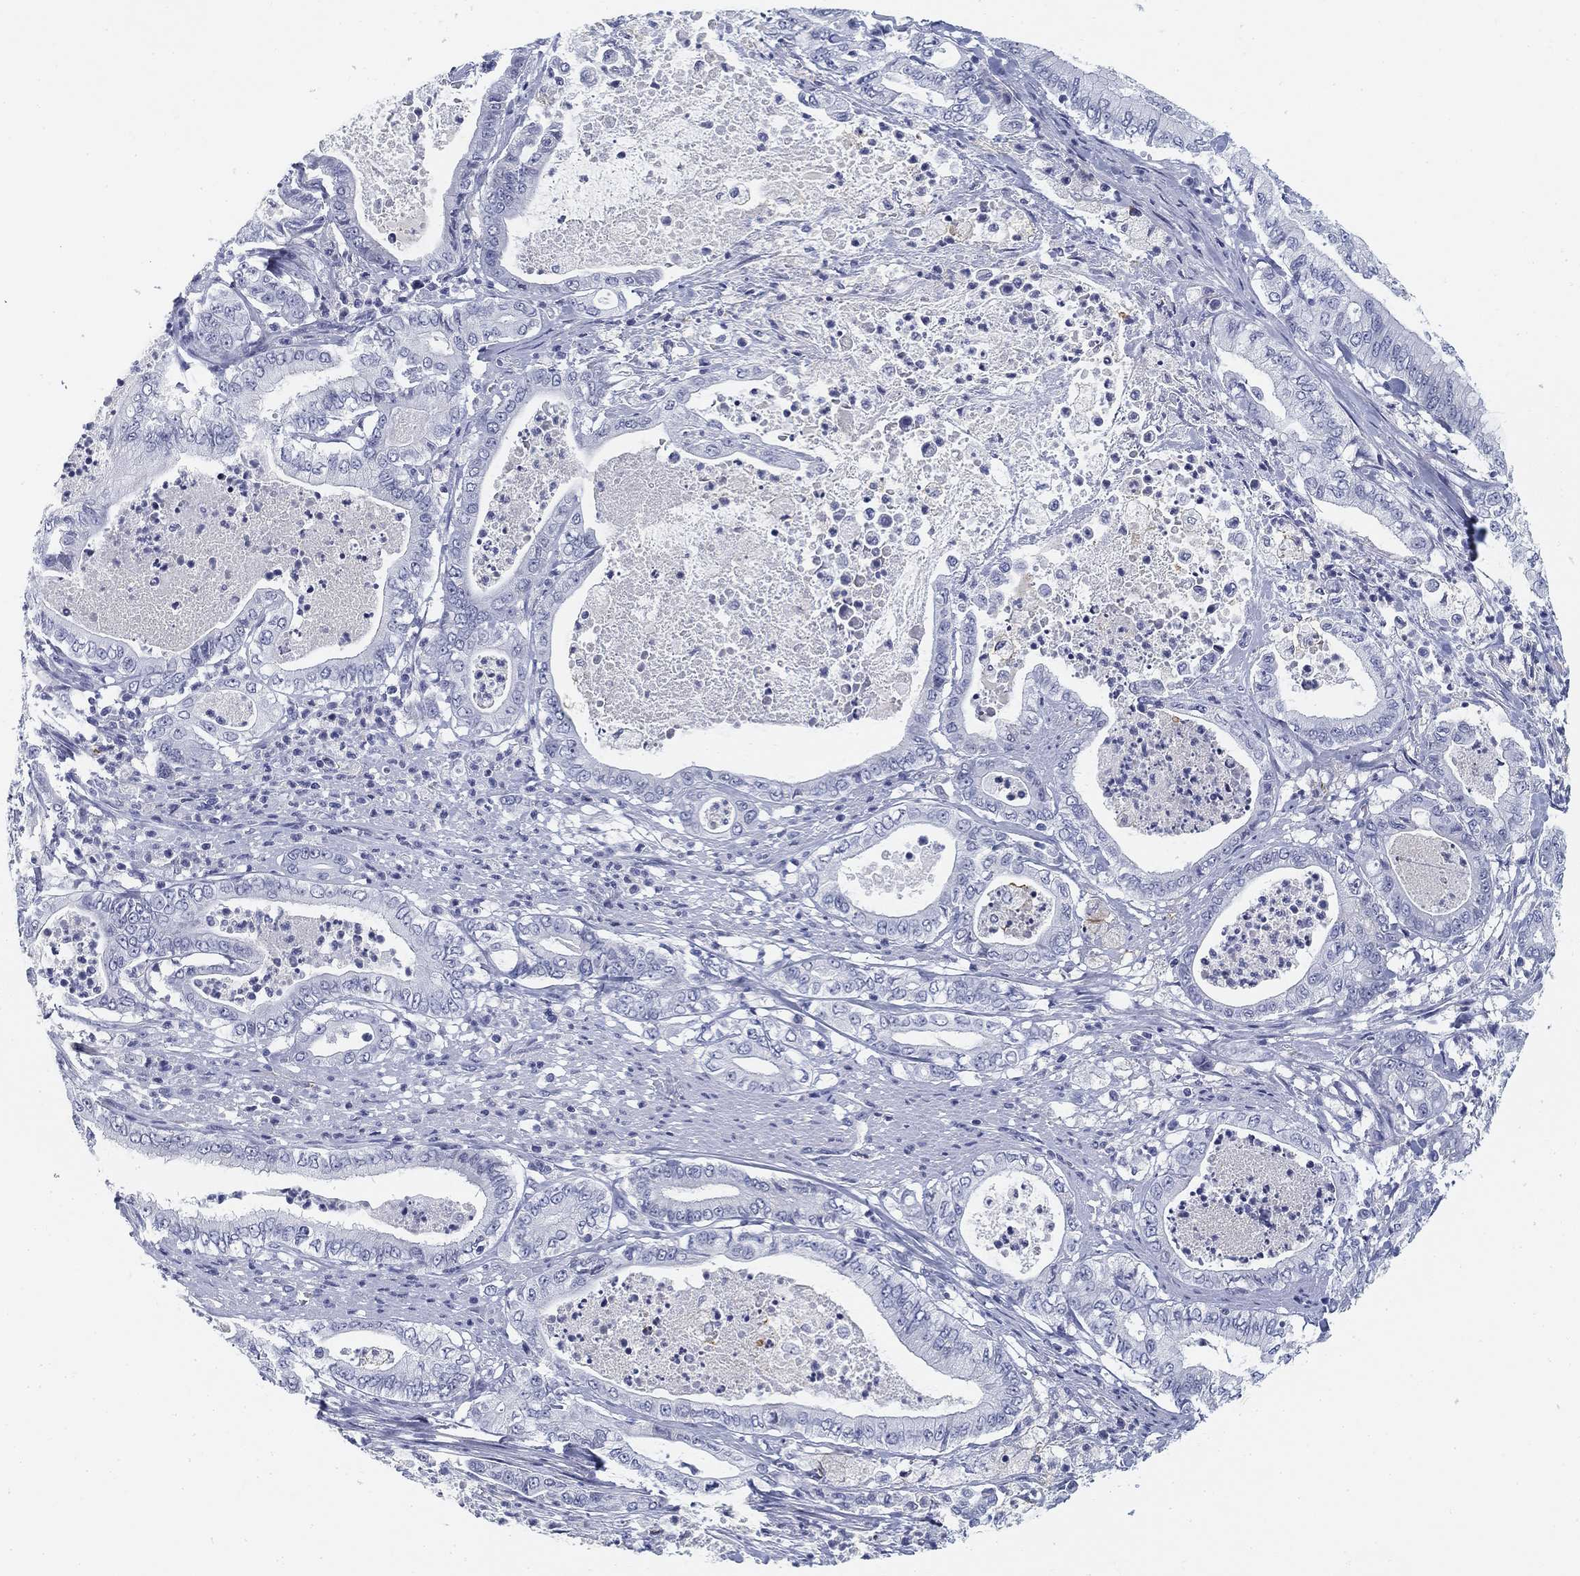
{"staining": {"intensity": "negative", "quantity": "none", "location": "none"}, "tissue": "pancreatic cancer", "cell_type": "Tumor cells", "image_type": "cancer", "snomed": [{"axis": "morphology", "description": "Adenocarcinoma, NOS"}, {"axis": "topography", "description": "Pancreas"}], "caption": "Tumor cells are negative for protein expression in human adenocarcinoma (pancreatic). (Immunohistochemistry, brightfield microscopy, high magnification).", "gene": "SLC2A5", "patient": {"sex": "male", "age": 71}}